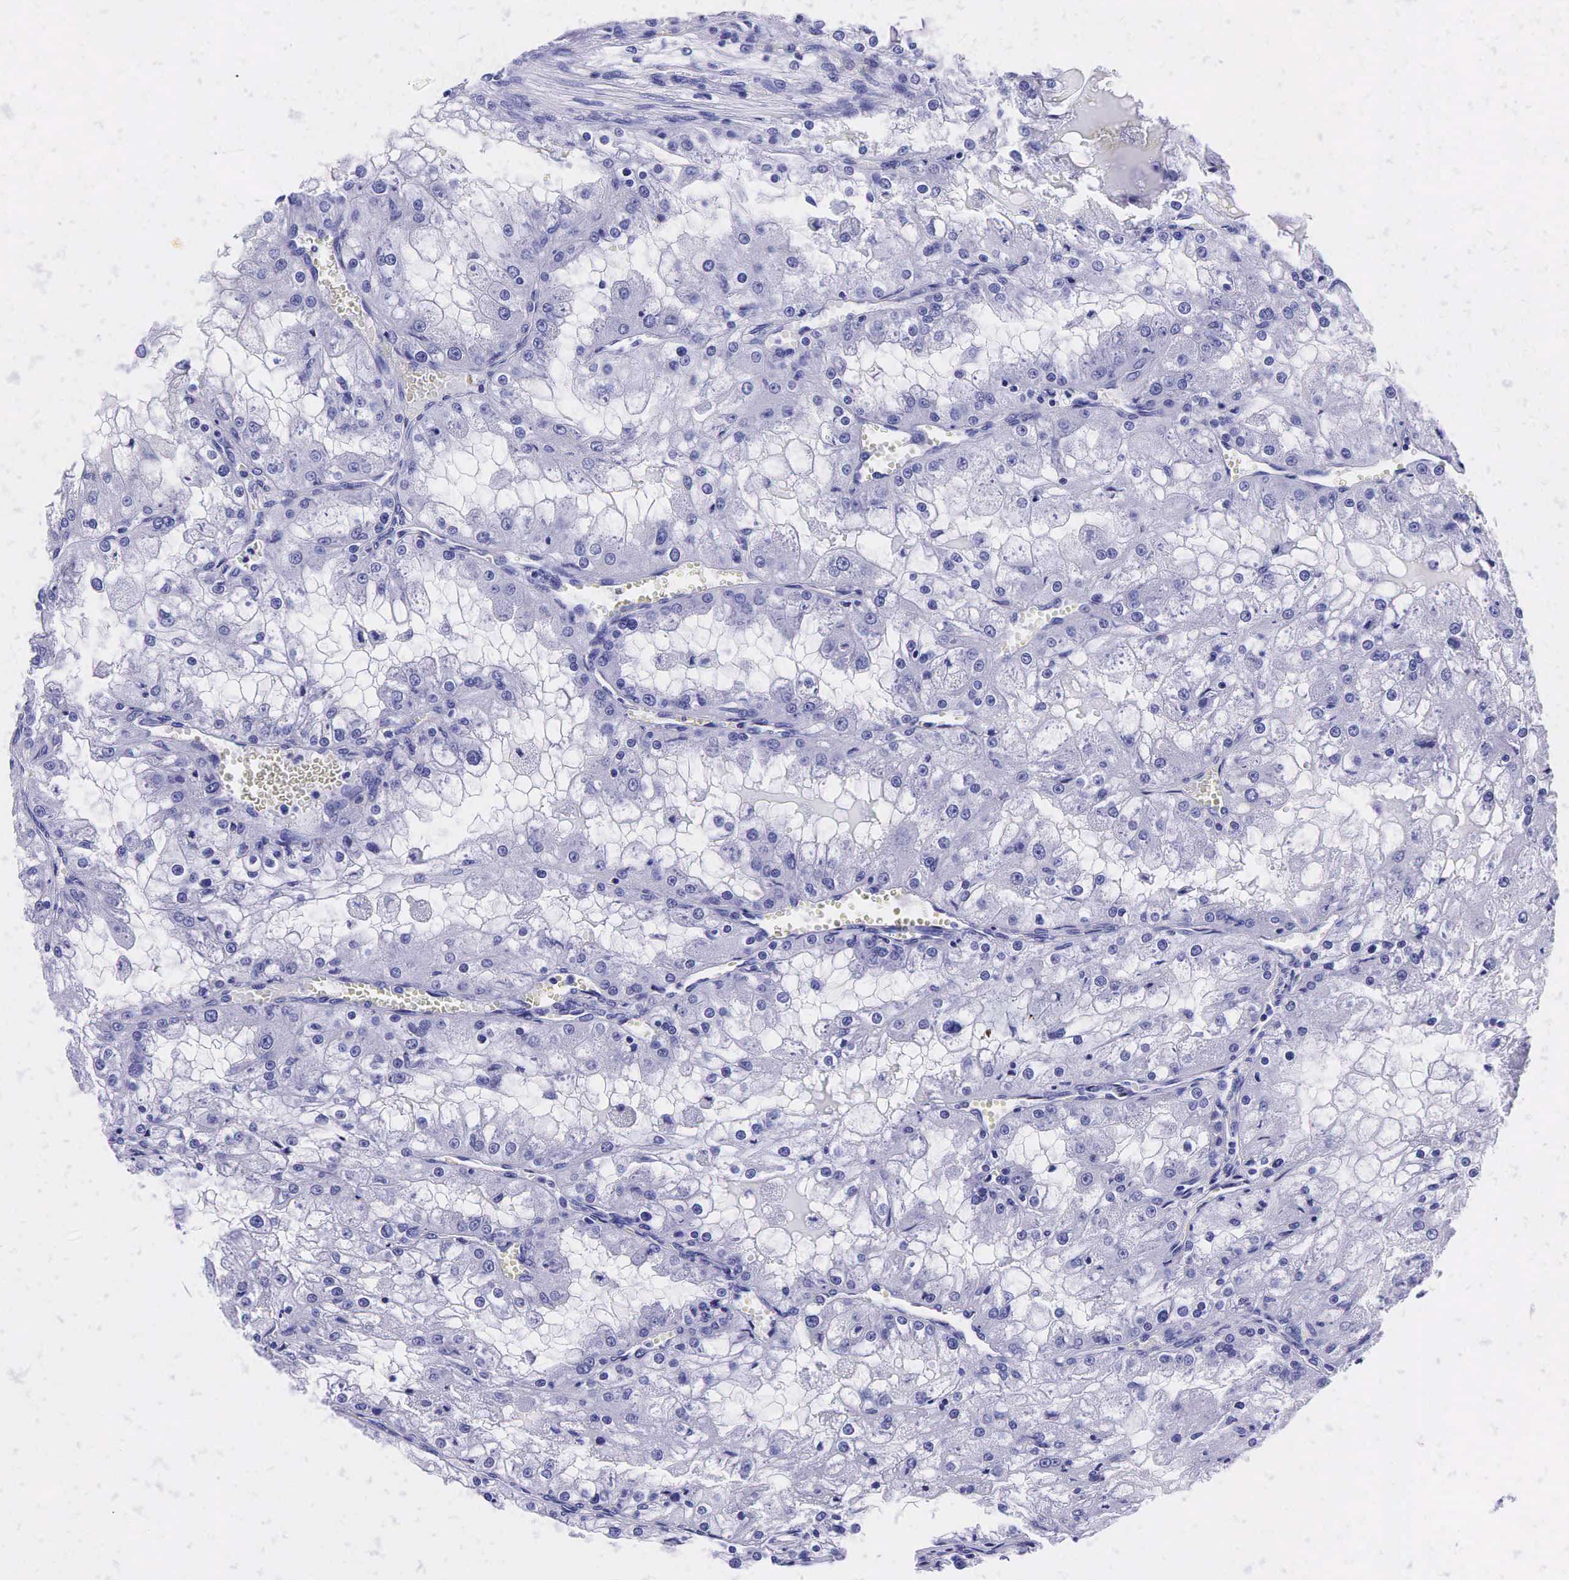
{"staining": {"intensity": "negative", "quantity": "none", "location": "none"}, "tissue": "renal cancer", "cell_type": "Tumor cells", "image_type": "cancer", "snomed": [{"axis": "morphology", "description": "Adenocarcinoma, NOS"}, {"axis": "topography", "description": "Kidney"}], "caption": "Human renal cancer stained for a protein using immunohistochemistry (IHC) demonstrates no staining in tumor cells.", "gene": "KLK3", "patient": {"sex": "female", "age": 74}}